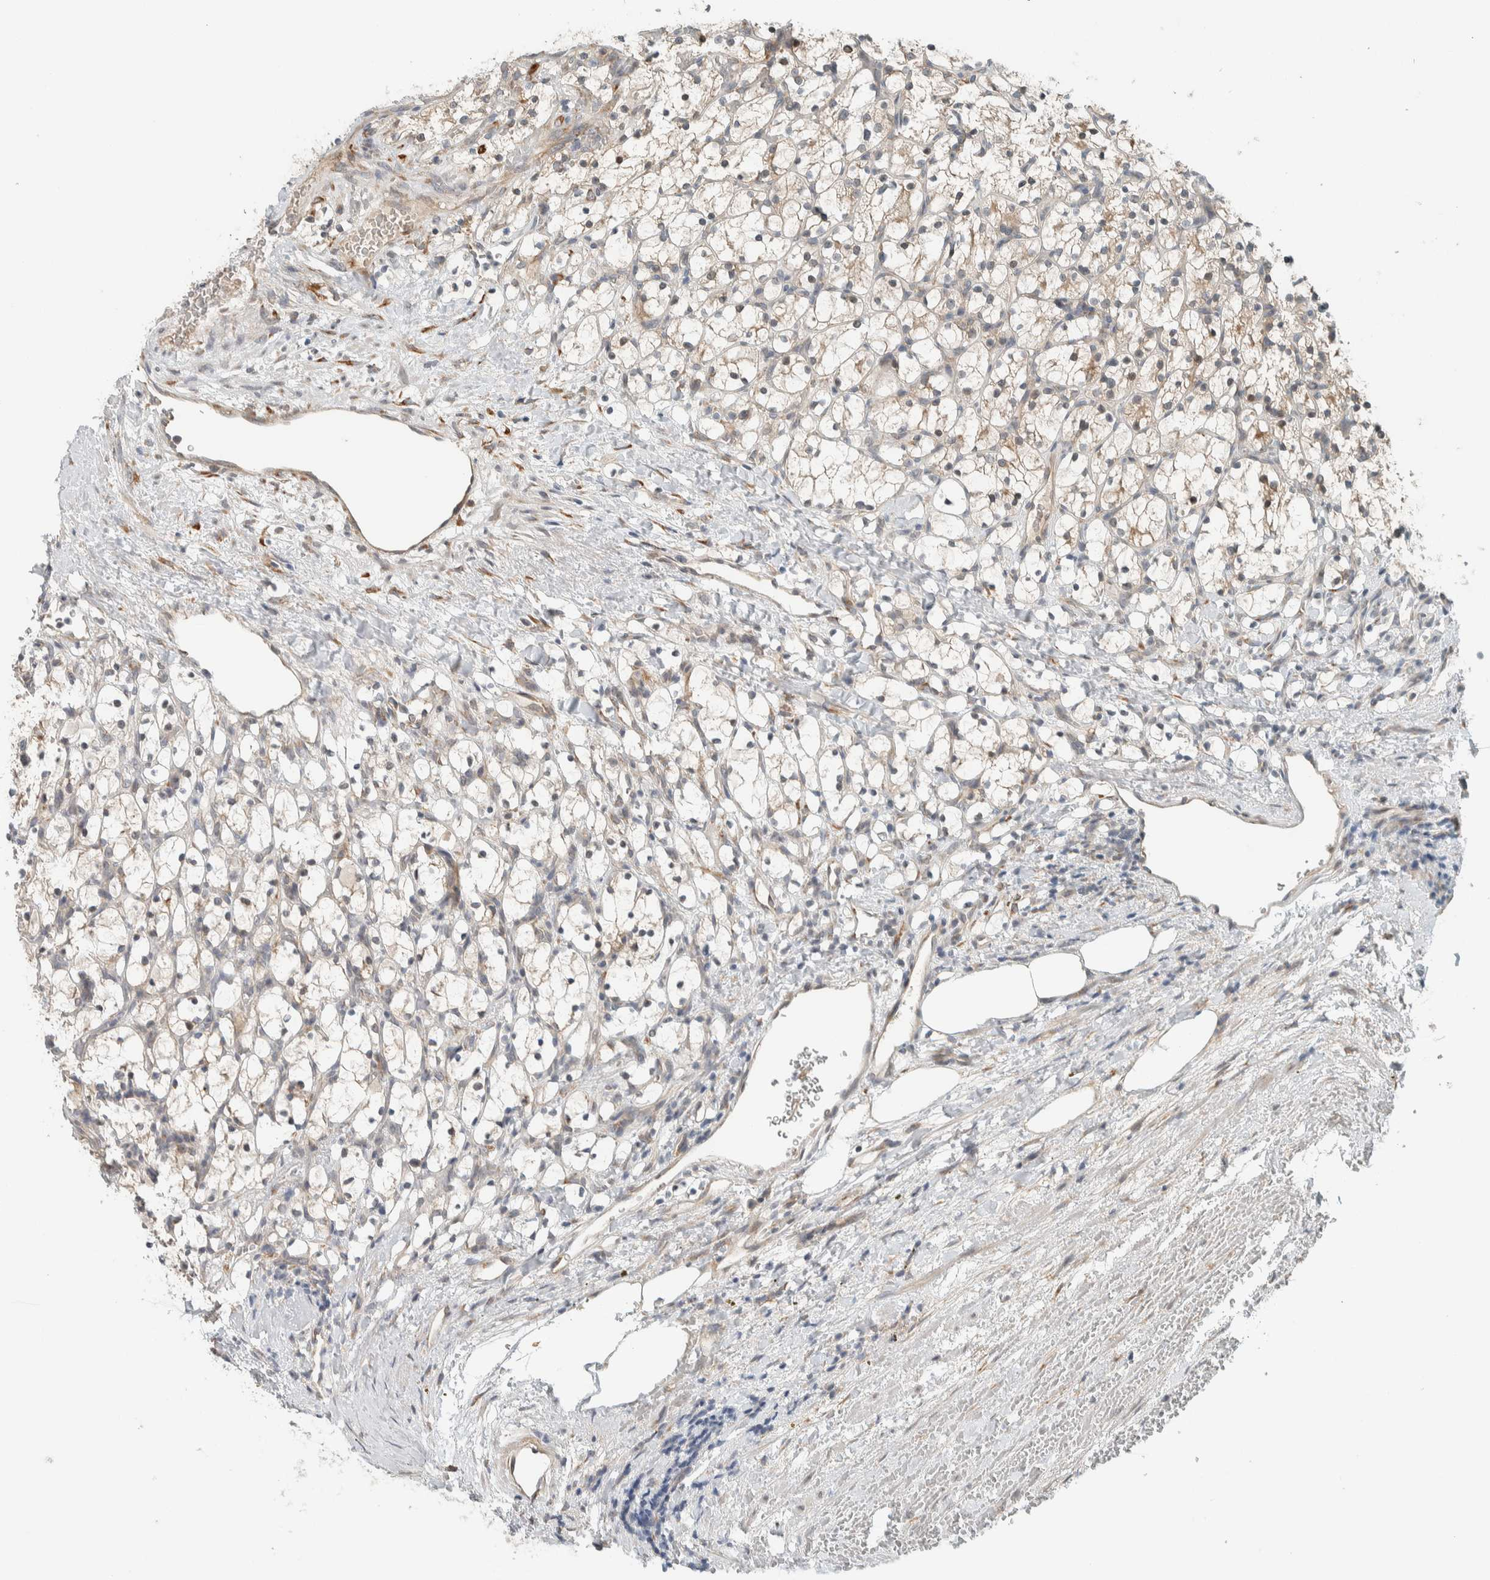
{"staining": {"intensity": "weak", "quantity": "25%-75%", "location": "cytoplasmic/membranous"}, "tissue": "renal cancer", "cell_type": "Tumor cells", "image_type": "cancer", "snomed": [{"axis": "morphology", "description": "Adenocarcinoma, NOS"}, {"axis": "topography", "description": "Kidney"}], "caption": "IHC micrograph of neoplastic tissue: adenocarcinoma (renal) stained using immunohistochemistry displays low levels of weak protein expression localized specifically in the cytoplasmic/membranous of tumor cells, appearing as a cytoplasmic/membranous brown color.", "gene": "CTBP2", "patient": {"sex": "female", "age": 69}}